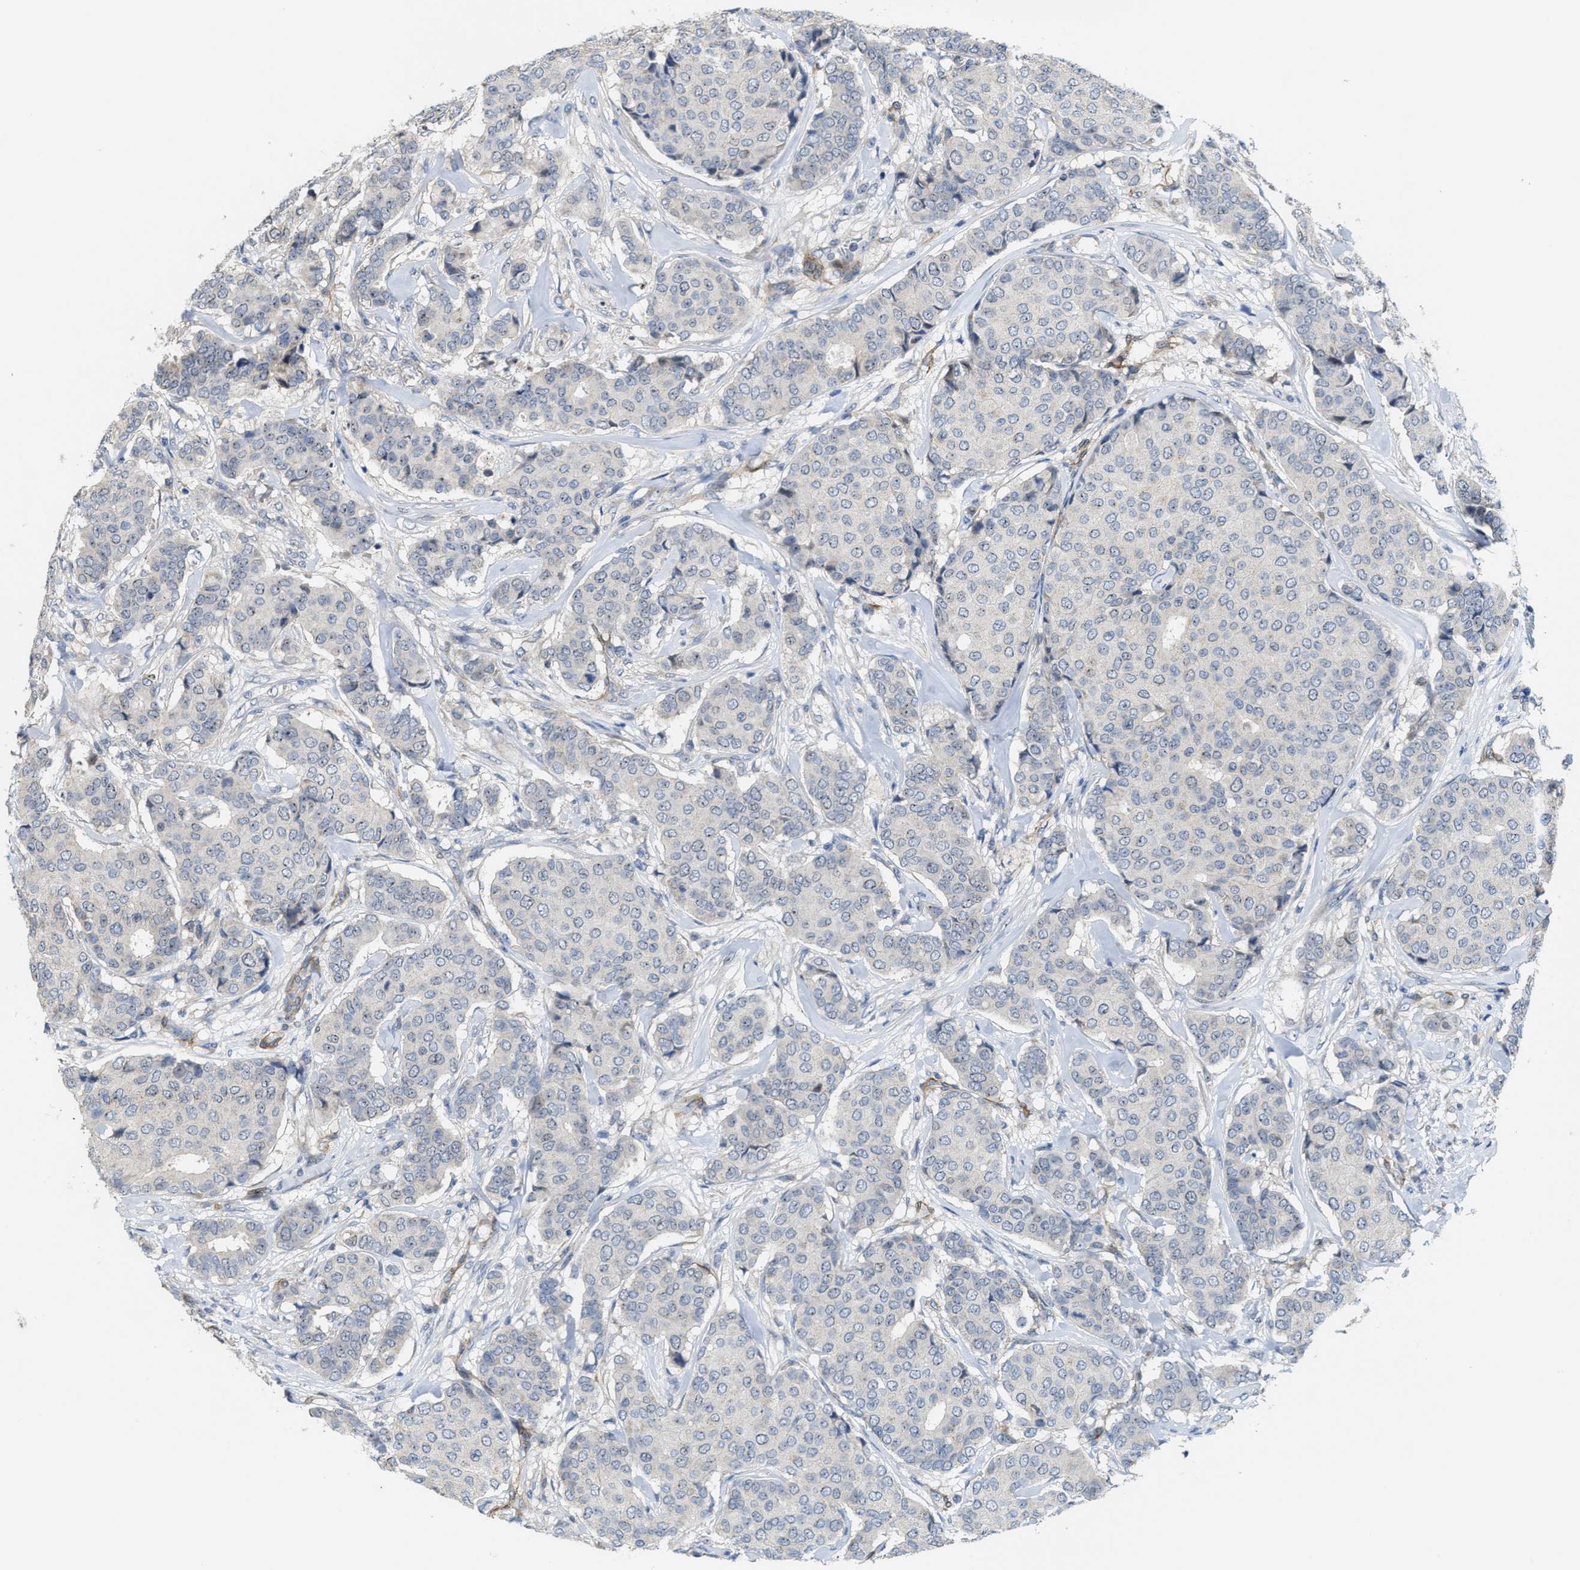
{"staining": {"intensity": "weak", "quantity": "<25%", "location": "nuclear"}, "tissue": "breast cancer", "cell_type": "Tumor cells", "image_type": "cancer", "snomed": [{"axis": "morphology", "description": "Duct carcinoma"}, {"axis": "topography", "description": "Breast"}], "caption": "Immunohistochemical staining of breast intraductal carcinoma reveals no significant positivity in tumor cells.", "gene": "ZNF783", "patient": {"sex": "female", "age": 75}}